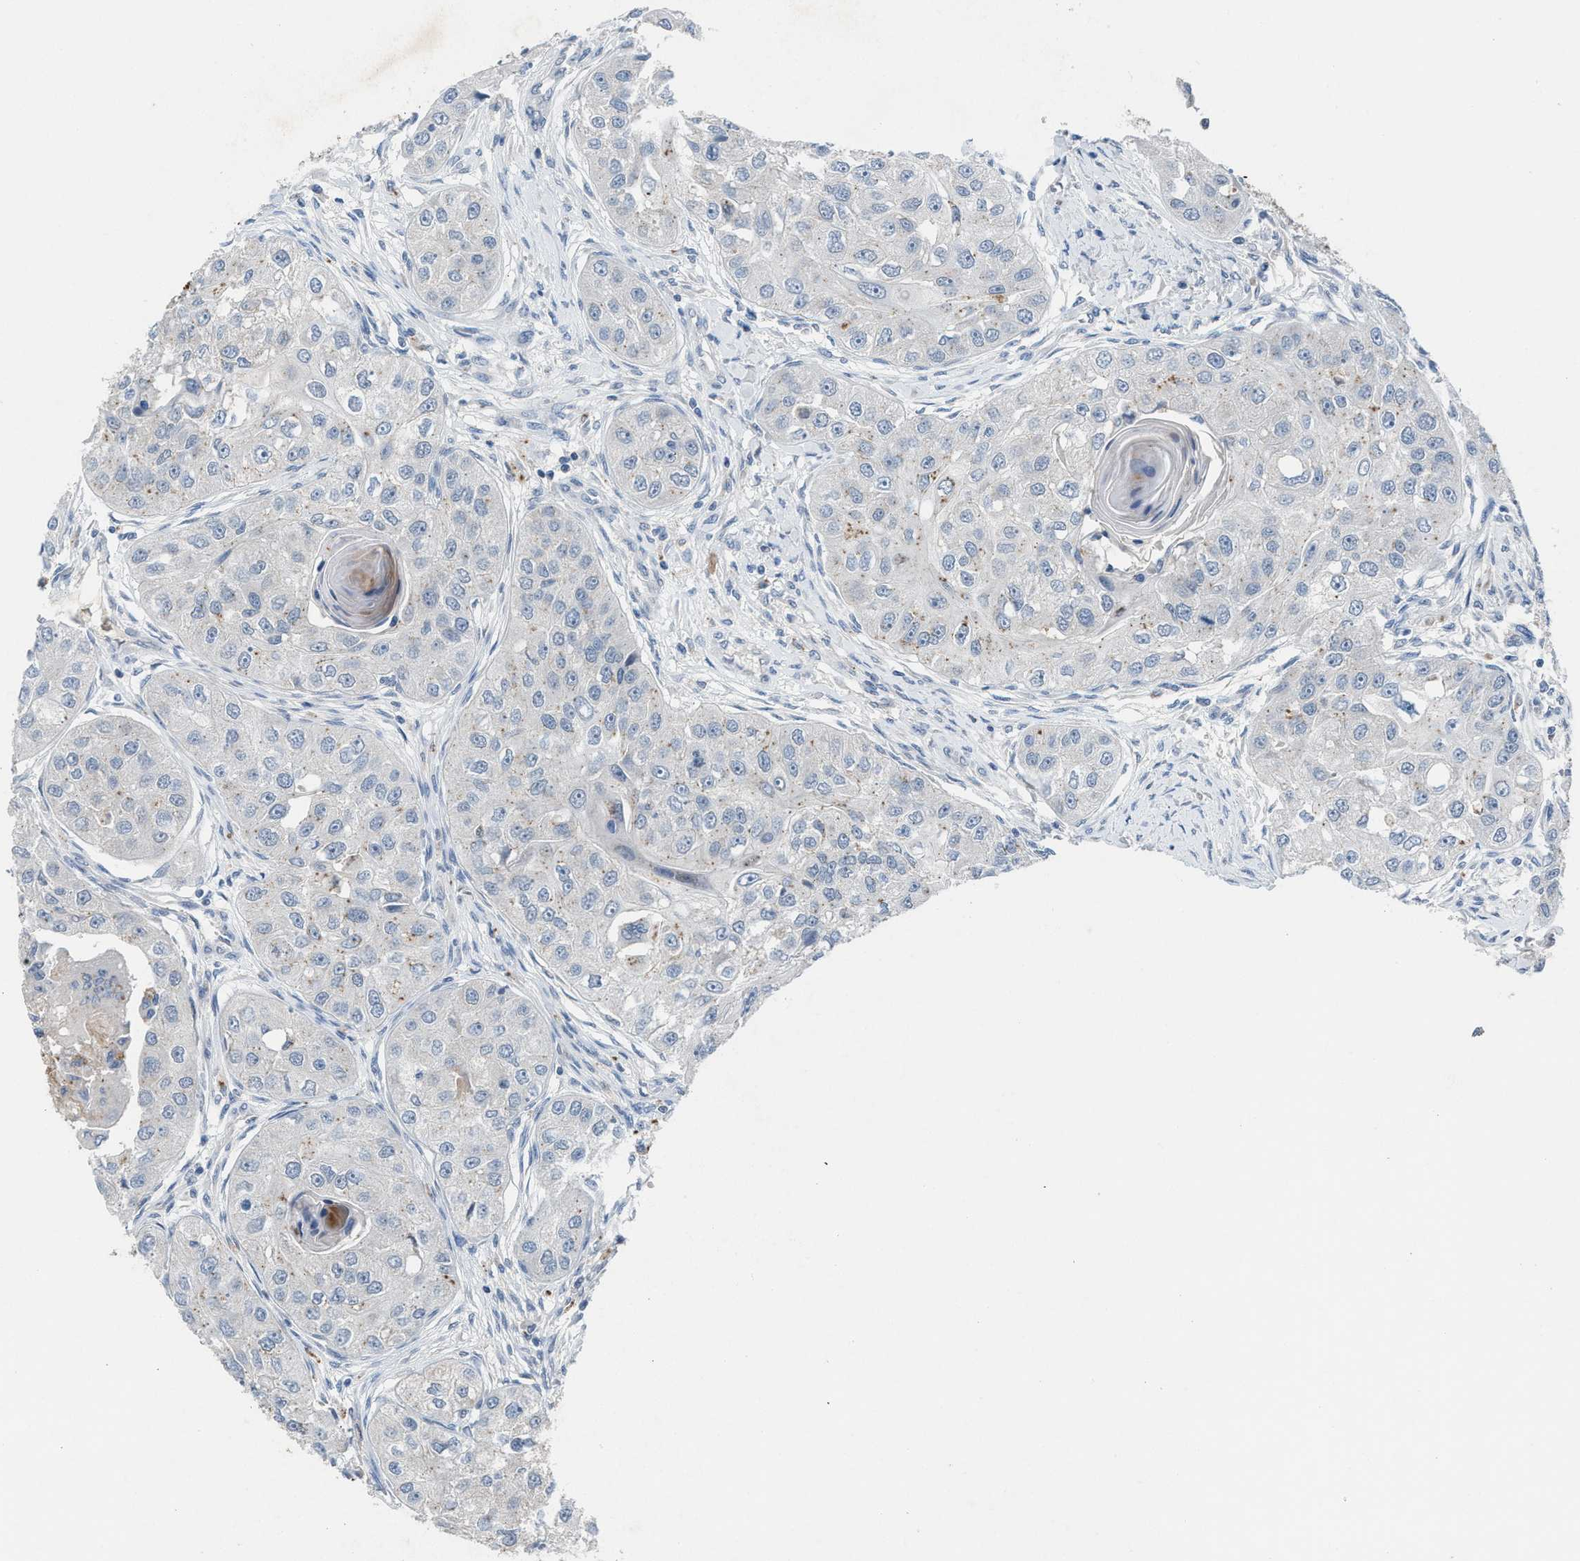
{"staining": {"intensity": "weak", "quantity": "<25%", "location": "cytoplasmic/membranous"}, "tissue": "head and neck cancer", "cell_type": "Tumor cells", "image_type": "cancer", "snomed": [{"axis": "morphology", "description": "Normal tissue, NOS"}, {"axis": "morphology", "description": "Squamous cell carcinoma, NOS"}, {"axis": "topography", "description": "Skeletal muscle"}, {"axis": "topography", "description": "Head-Neck"}], "caption": "Micrograph shows no protein staining in tumor cells of squamous cell carcinoma (head and neck) tissue.", "gene": "SLC5A5", "patient": {"sex": "male", "age": 51}}